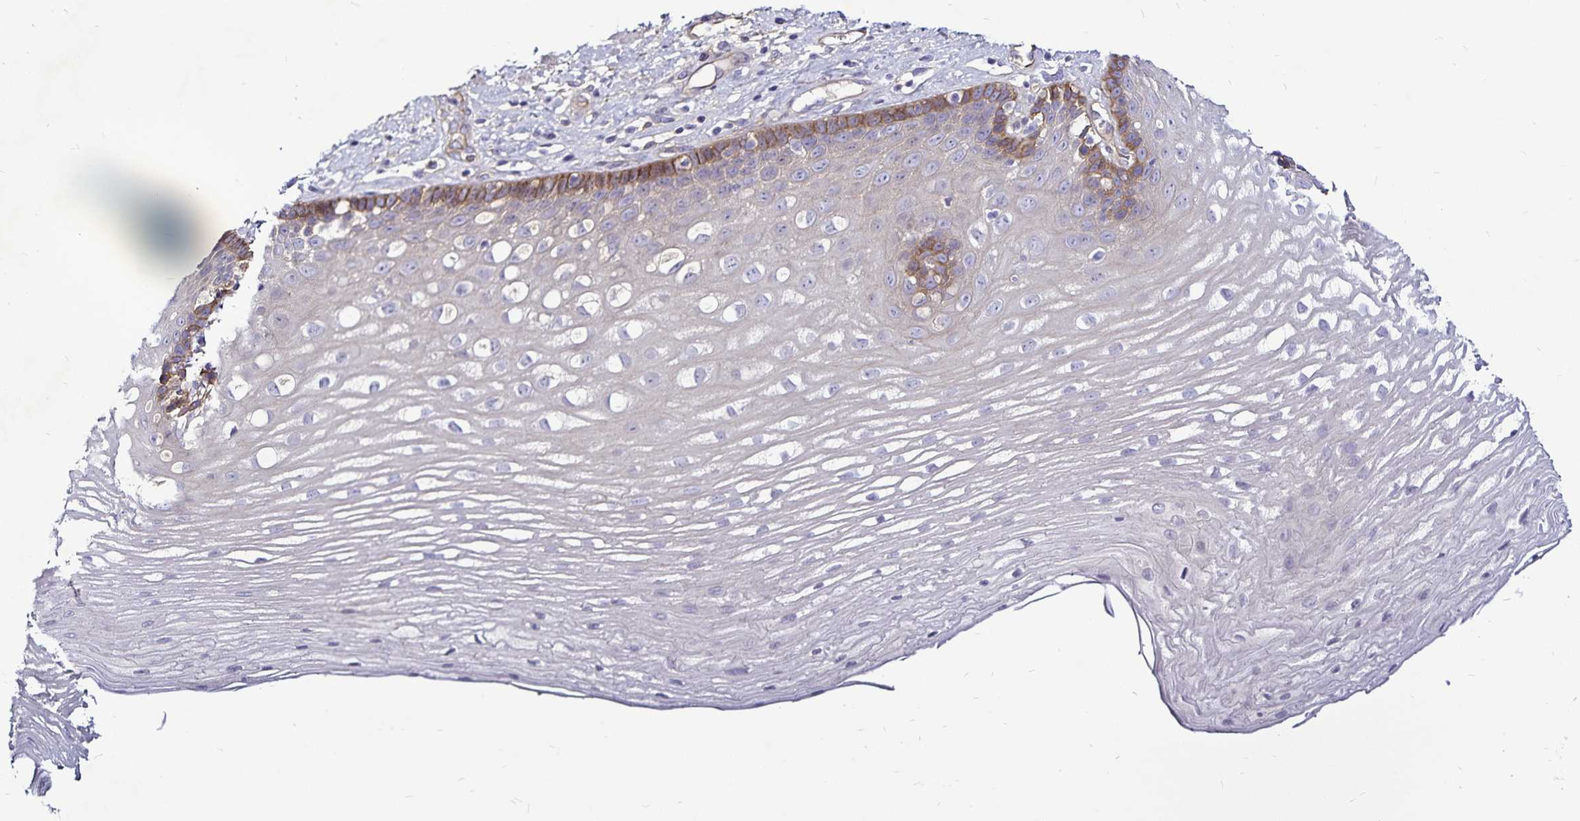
{"staining": {"intensity": "moderate", "quantity": "<25%", "location": "cytoplasmic/membranous"}, "tissue": "esophagus", "cell_type": "Squamous epithelial cells", "image_type": "normal", "snomed": [{"axis": "morphology", "description": "Normal tissue, NOS"}, {"axis": "topography", "description": "Esophagus"}], "caption": "Squamous epithelial cells show low levels of moderate cytoplasmic/membranous staining in about <25% of cells in unremarkable human esophagus. (Stains: DAB (3,3'-diaminobenzidine) in brown, nuclei in blue, Microscopy: brightfield microscopy at high magnification).", "gene": "GNG12", "patient": {"sex": "male", "age": 62}}